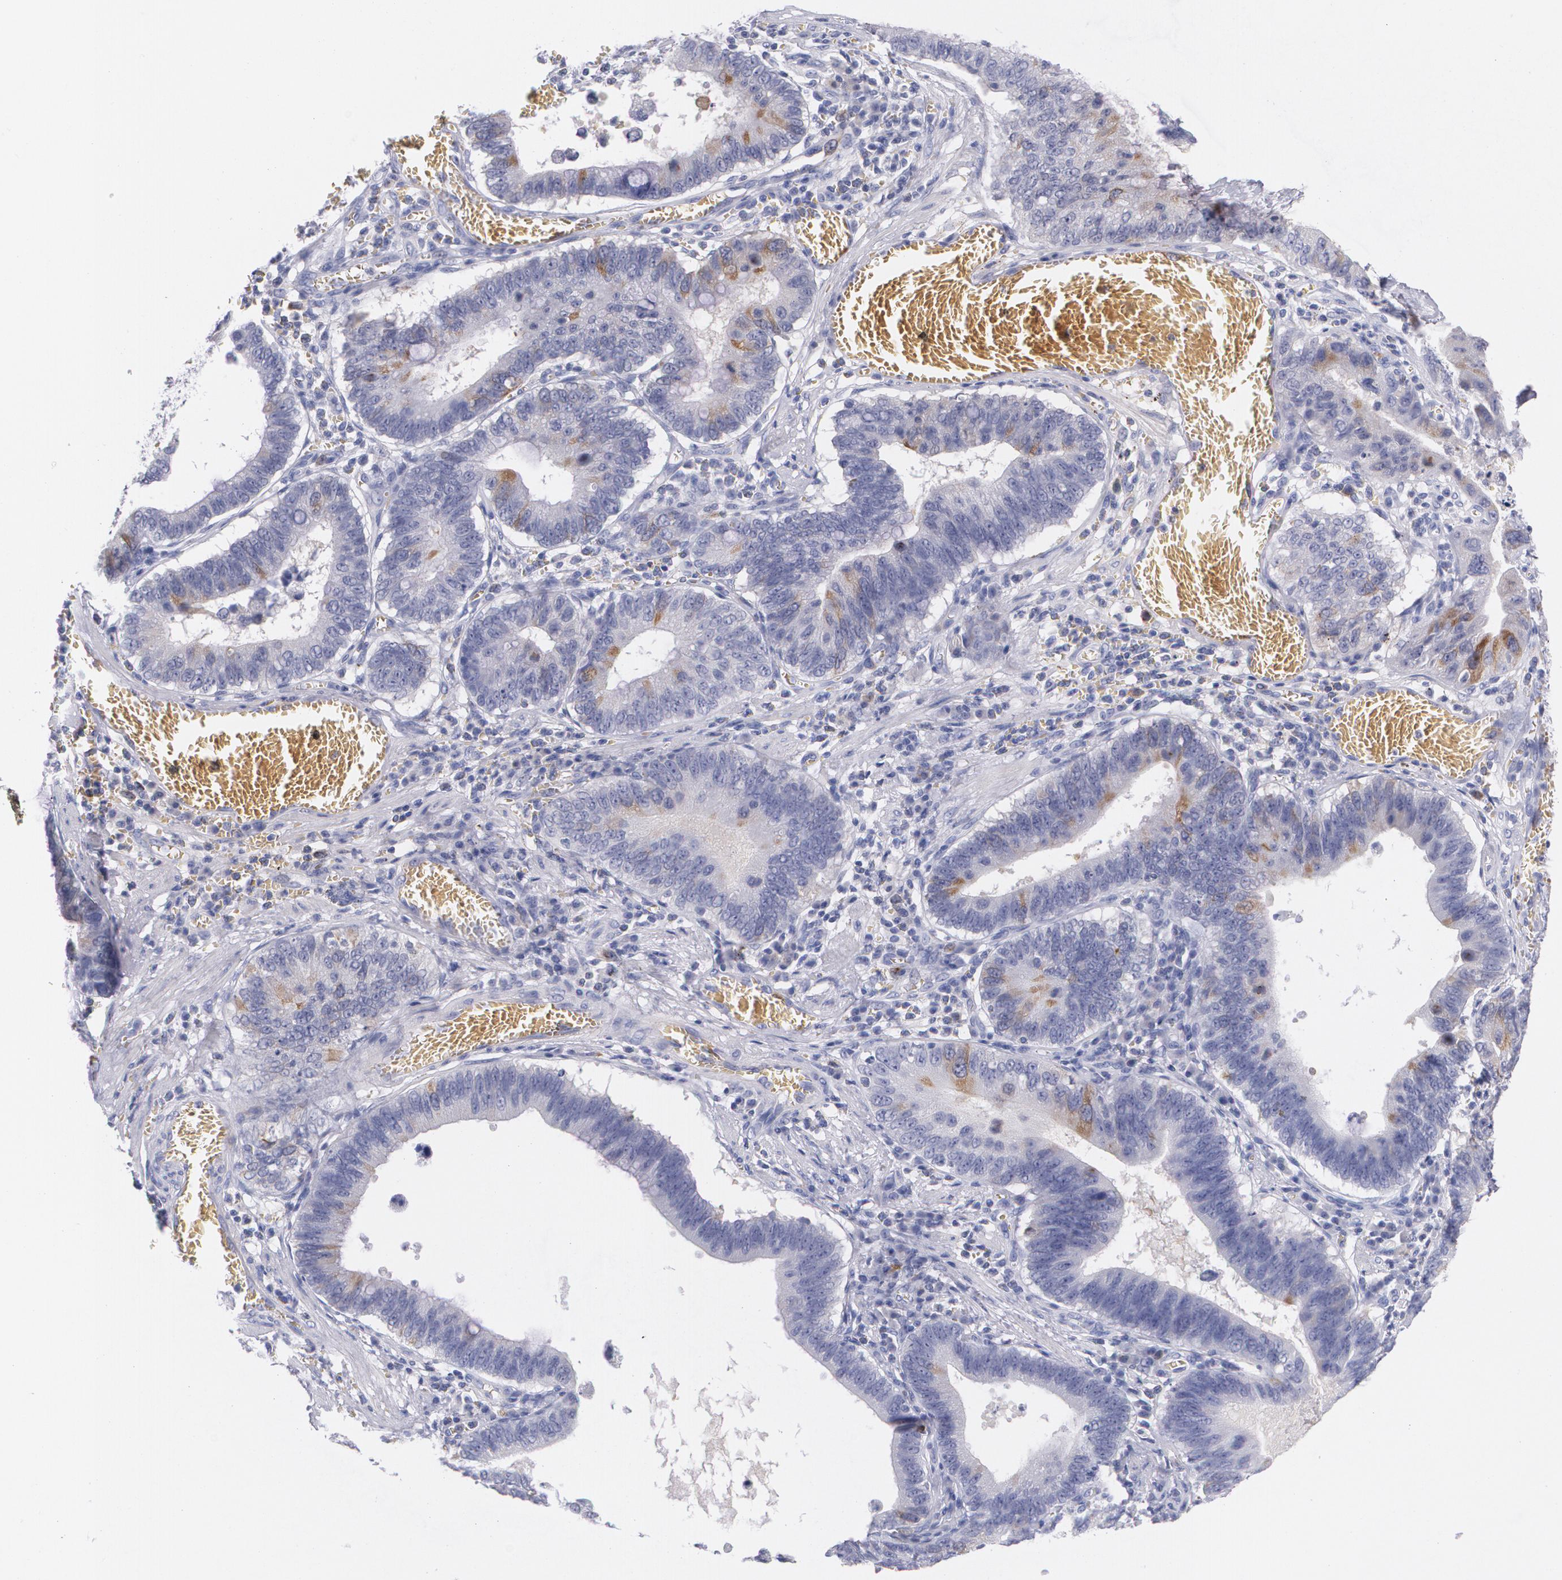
{"staining": {"intensity": "moderate", "quantity": "<25%", "location": "cytoplasmic/membranous"}, "tissue": "stomach cancer", "cell_type": "Tumor cells", "image_type": "cancer", "snomed": [{"axis": "morphology", "description": "Adenocarcinoma, NOS"}, {"axis": "topography", "description": "Stomach"}, {"axis": "topography", "description": "Gastric cardia"}], "caption": "High-power microscopy captured an immunohistochemistry photomicrograph of stomach cancer, revealing moderate cytoplasmic/membranous positivity in approximately <25% of tumor cells.", "gene": "HMMR", "patient": {"sex": "male", "age": 59}}